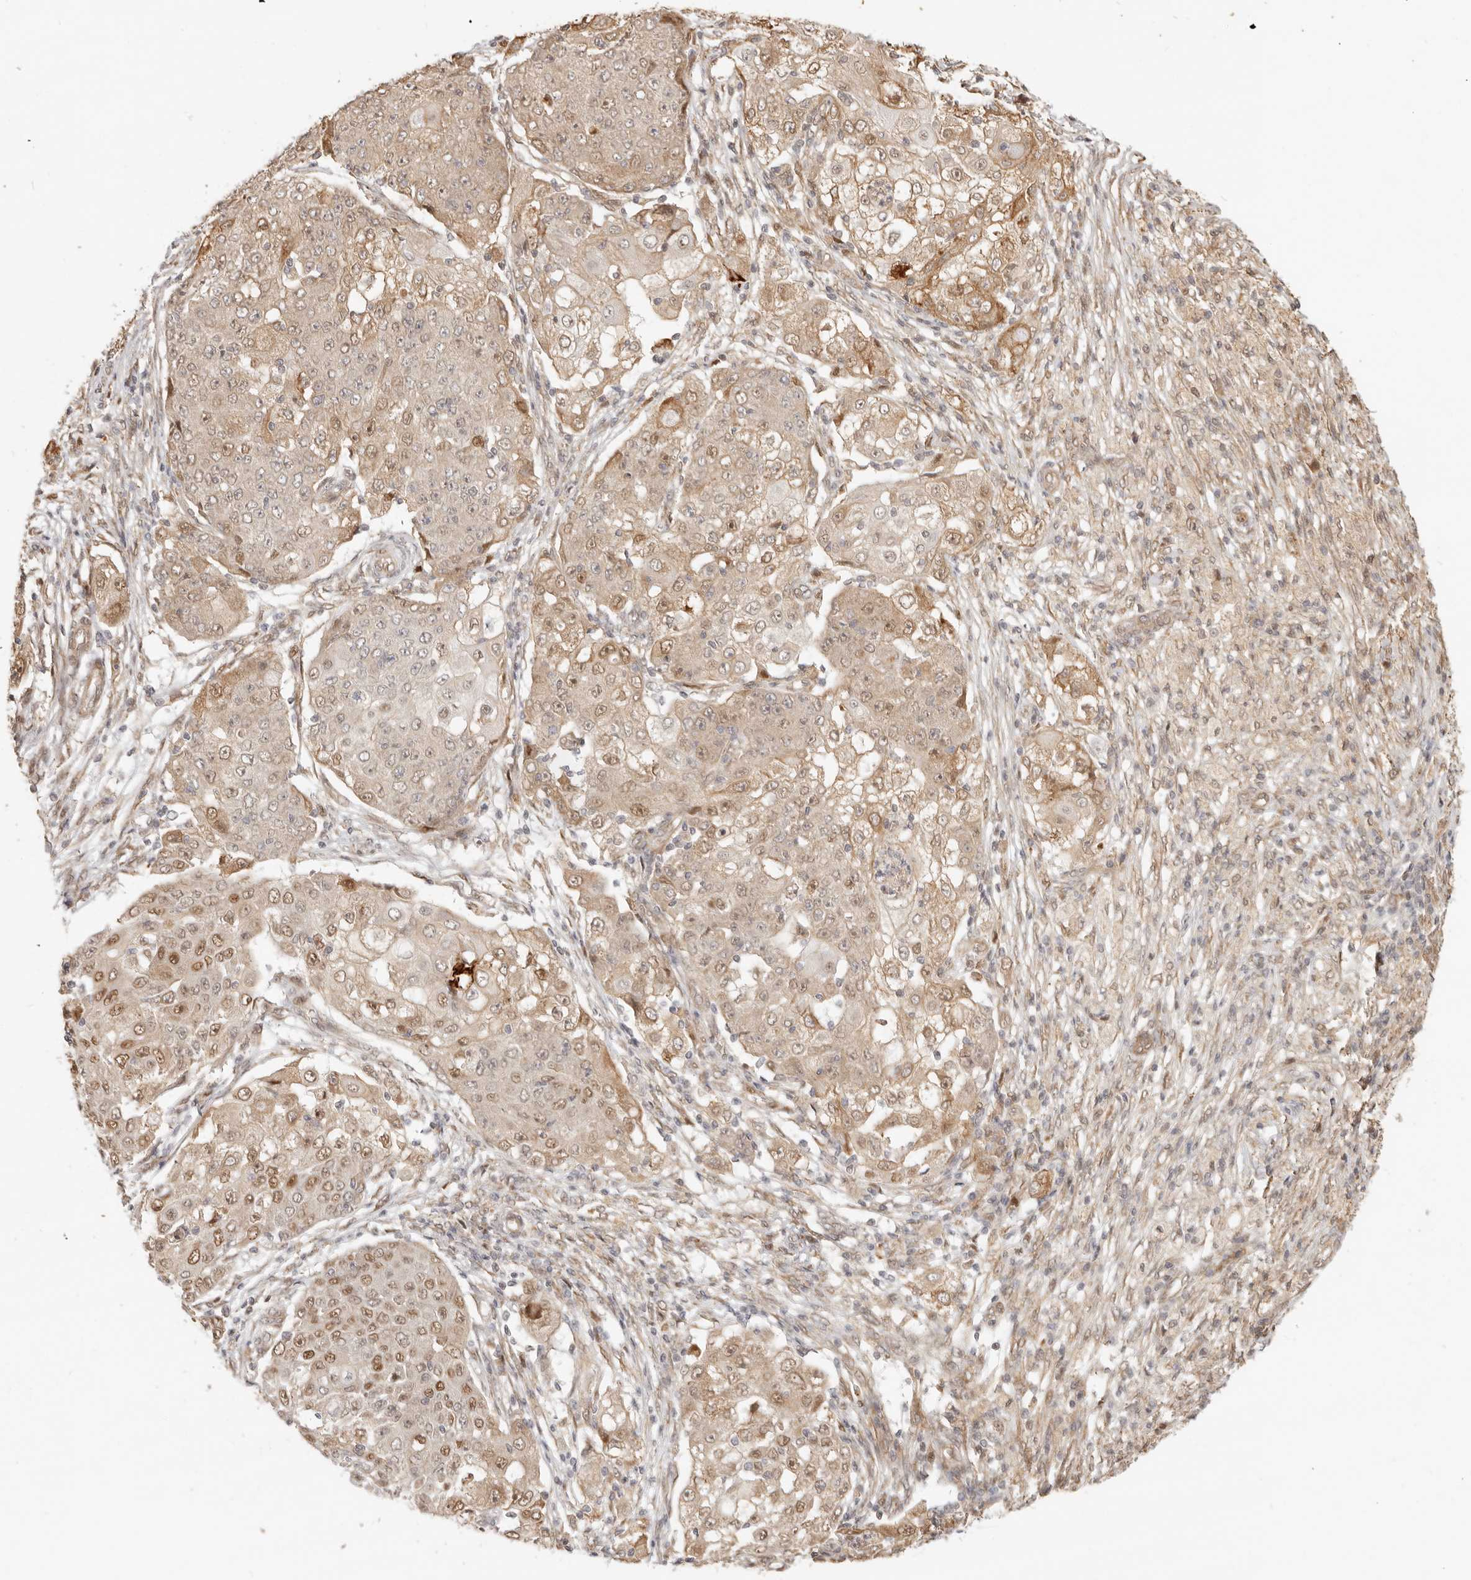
{"staining": {"intensity": "moderate", "quantity": "25%-75%", "location": "cytoplasmic/membranous,nuclear"}, "tissue": "ovarian cancer", "cell_type": "Tumor cells", "image_type": "cancer", "snomed": [{"axis": "morphology", "description": "Carcinoma, endometroid"}, {"axis": "topography", "description": "Ovary"}], "caption": "Immunohistochemistry of human ovarian cancer (endometroid carcinoma) reveals medium levels of moderate cytoplasmic/membranous and nuclear expression in about 25%-75% of tumor cells.", "gene": "TUFT1", "patient": {"sex": "female", "age": 42}}